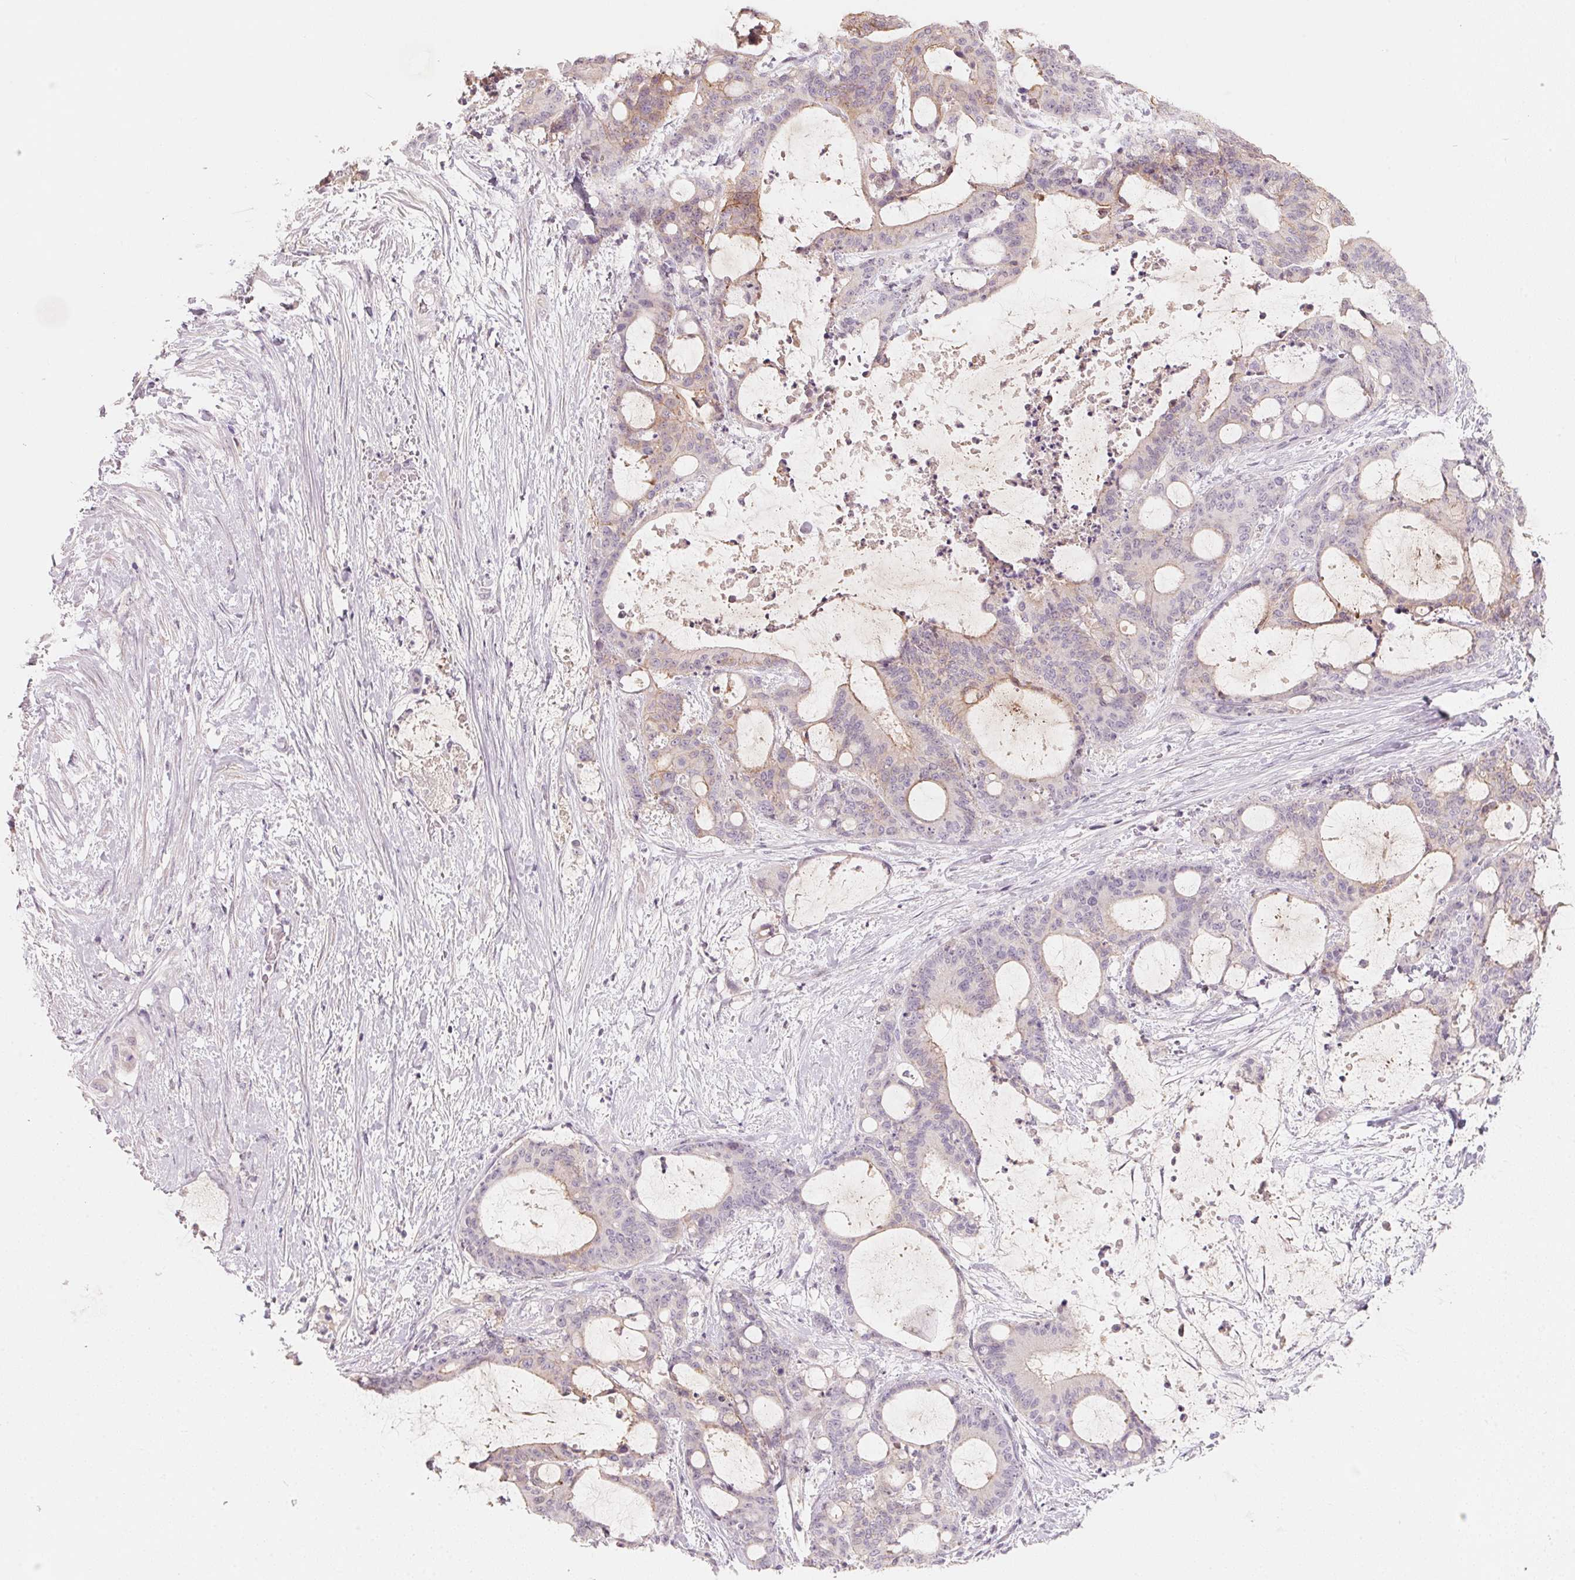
{"staining": {"intensity": "weak", "quantity": "<25%", "location": "cytoplasmic/membranous"}, "tissue": "liver cancer", "cell_type": "Tumor cells", "image_type": "cancer", "snomed": [{"axis": "morphology", "description": "Normal tissue, NOS"}, {"axis": "morphology", "description": "Cholangiocarcinoma"}, {"axis": "topography", "description": "Liver"}, {"axis": "topography", "description": "Peripheral nerve tissue"}], "caption": "This is a image of immunohistochemistry (IHC) staining of liver cancer, which shows no expression in tumor cells.", "gene": "TP53AIP1", "patient": {"sex": "female", "age": 73}}